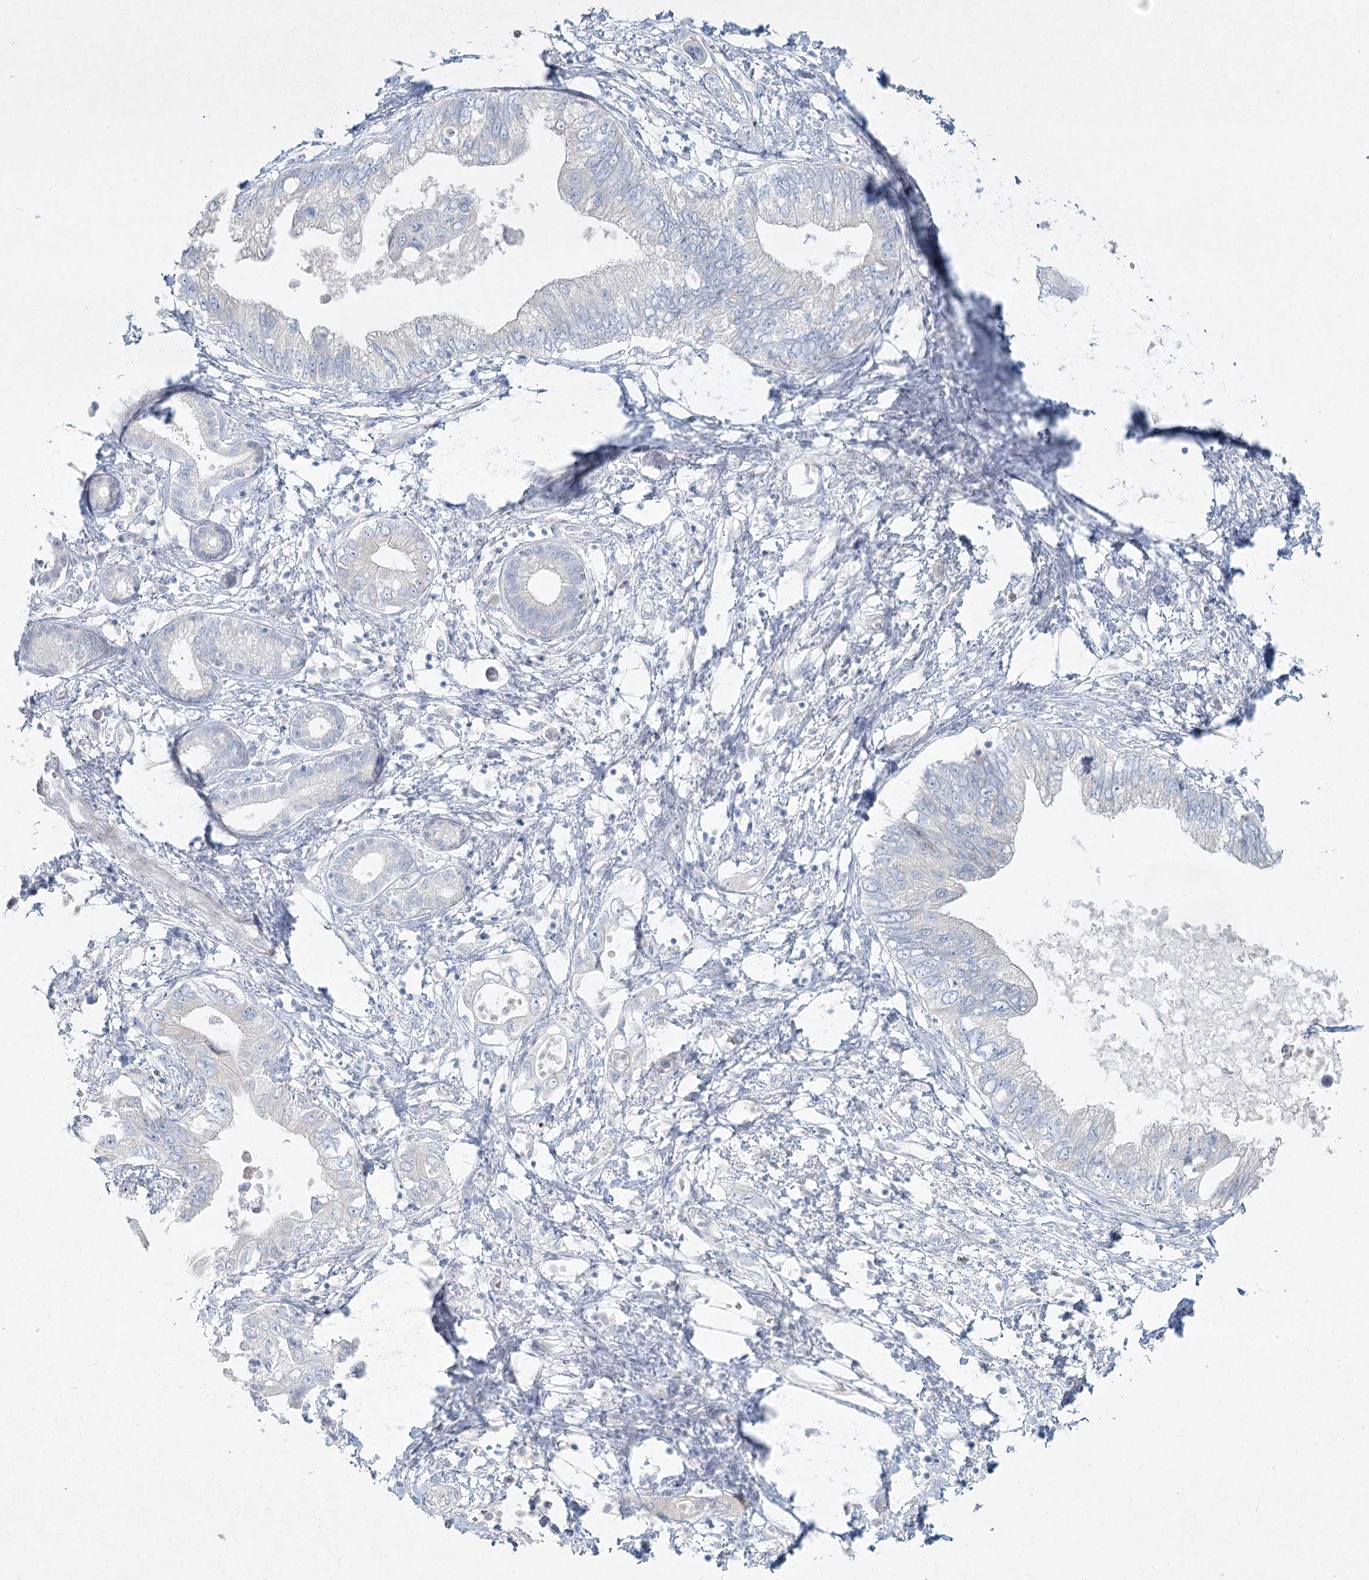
{"staining": {"intensity": "negative", "quantity": "none", "location": "none"}, "tissue": "pancreatic cancer", "cell_type": "Tumor cells", "image_type": "cancer", "snomed": [{"axis": "morphology", "description": "Adenocarcinoma, NOS"}, {"axis": "topography", "description": "Pancreas"}], "caption": "Micrograph shows no significant protein positivity in tumor cells of pancreatic cancer (adenocarcinoma). (Brightfield microscopy of DAB IHC at high magnification).", "gene": "LRP2BP", "patient": {"sex": "female", "age": 73}}